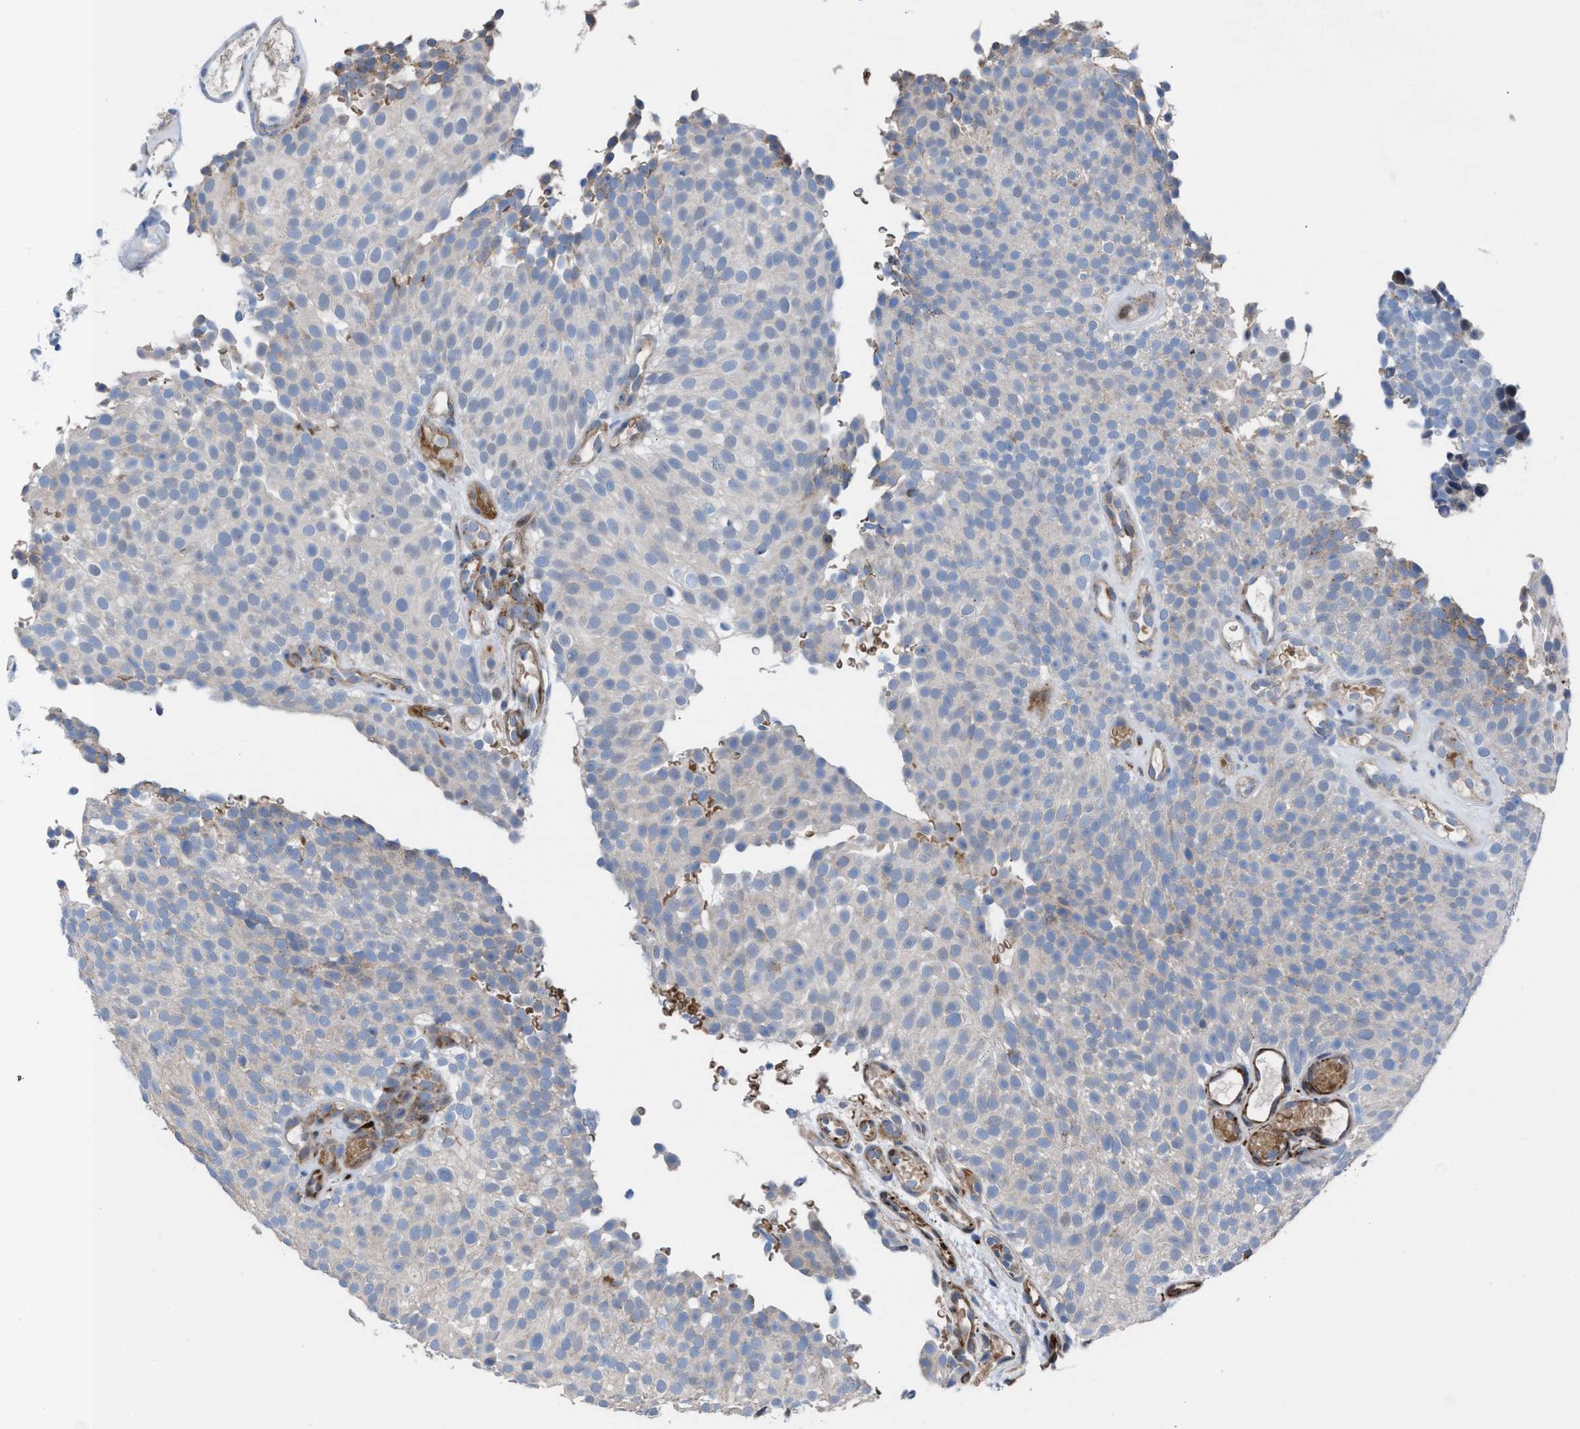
{"staining": {"intensity": "negative", "quantity": "none", "location": "none"}, "tissue": "urothelial cancer", "cell_type": "Tumor cells", "image_type": "cancer", "snomed": [{"axis": "morphology", "description": "Urothelial carcinoma, Low grade"}, {"axis": "topography", "description": "Urinary bladder"}], "caption": "The micrograph shows no significant staining in tumor cells of urothelial carcinoma (low-grade).", "gene": "SLC47A1", "patient": {"sex": "male", "age": 78}}